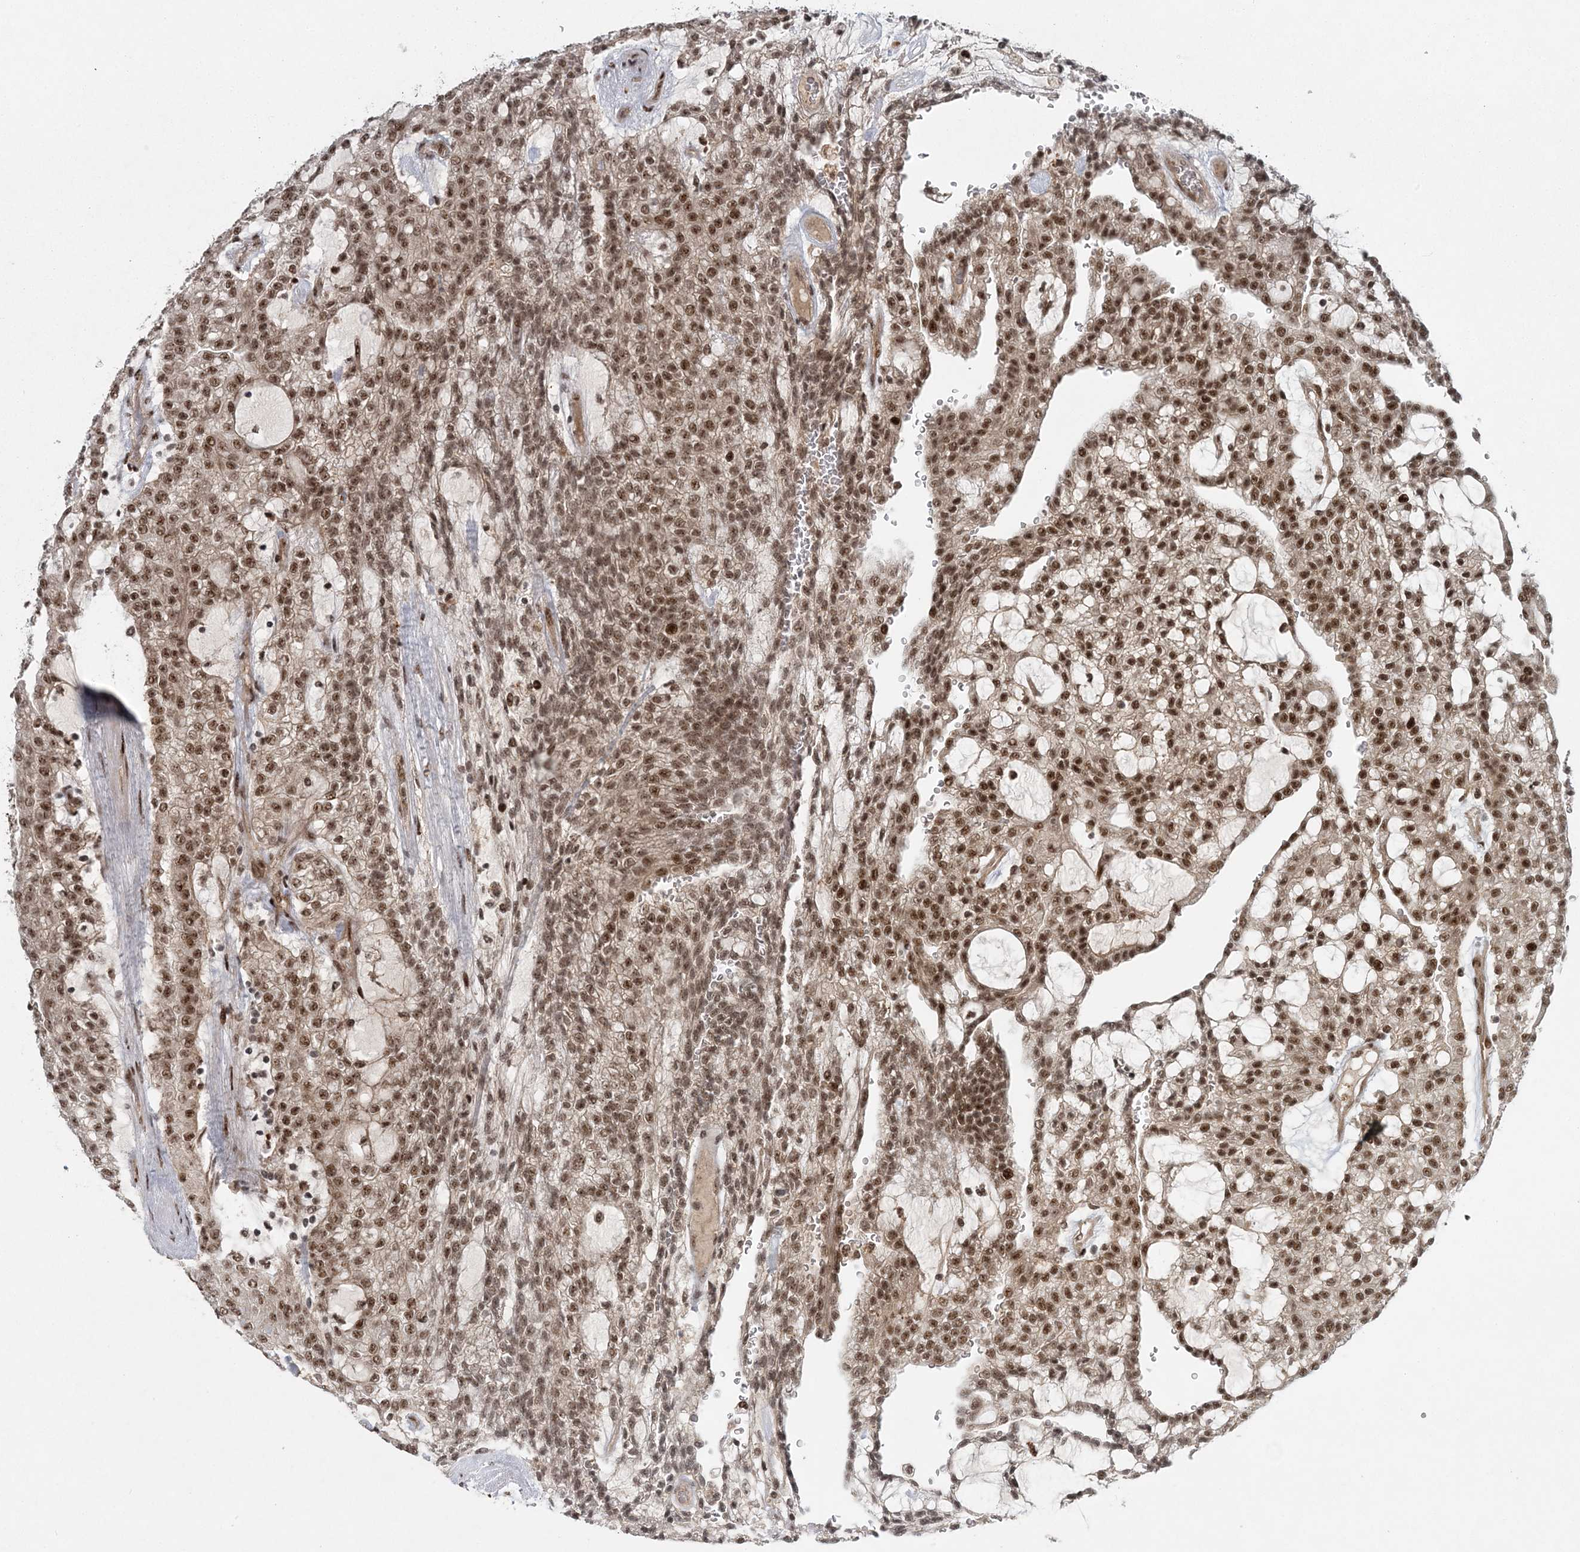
{"staining": {"intensity": "strong", "quantity": ">75%", "location": "nuclear"}, "tissue": "renal cancer", "cell_type": "Tumor cells", "image_type": "cancer", "snomed": [{"axis": "morphology", "description": "Adenocarcinoma, NOS"}, {"axis": "topography", "description": "Kidney"}], "caption": "Strong nuclear protein expression is identified in approximately >75% of tumor cells in adenocarcinoma (renal). The staining was performed using DAB to visualize the protein expression in brown, while the nuclei were stained in blue with hematoxylin (Magnification: 20x).", "gene": "CWC22", "patient": {"sex": "male", "age": 63}}